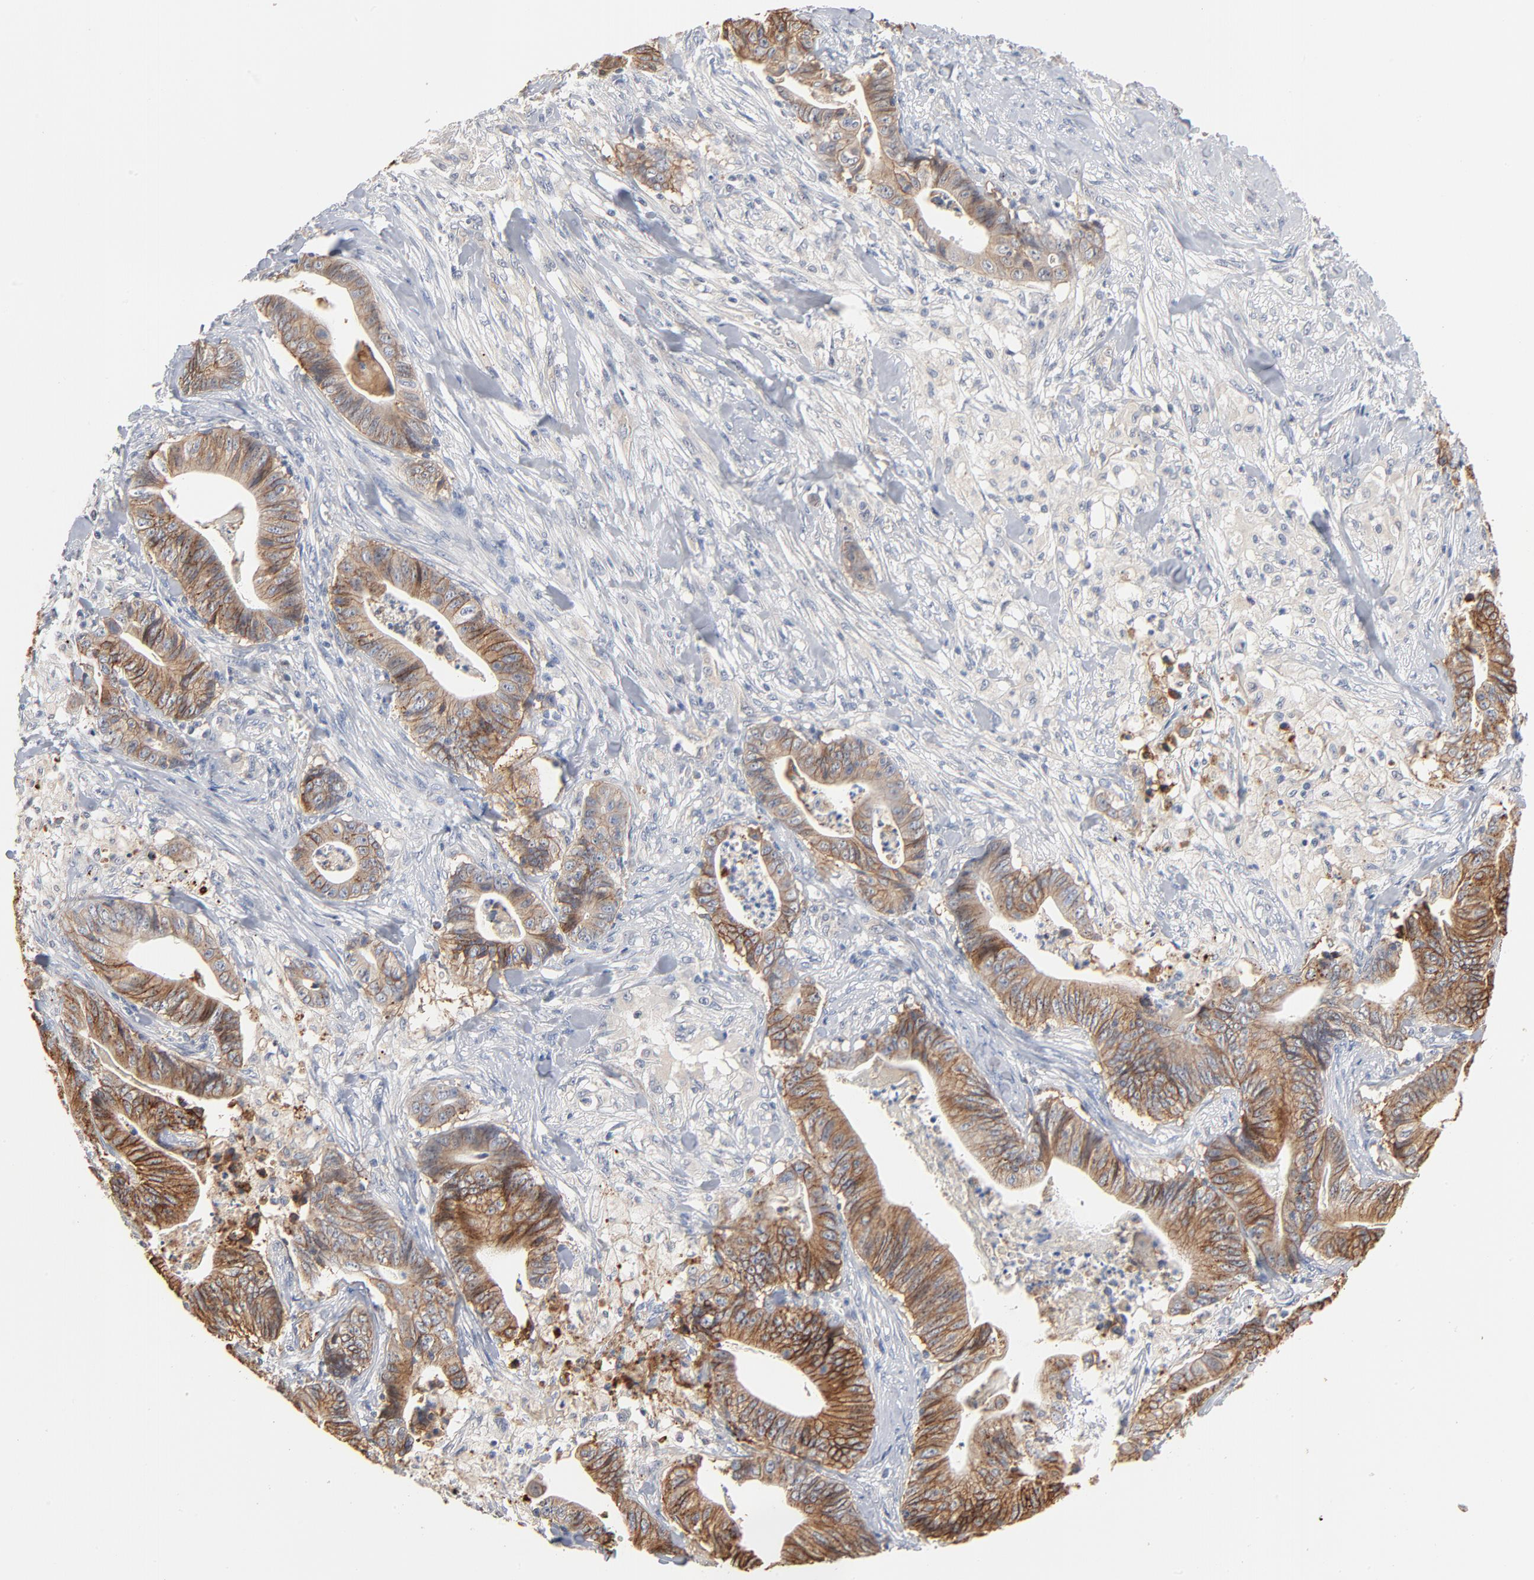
{"staining": {"intensity": "moderate", "quantity": ">75%", "location": "cytoplasmic/membranous"}, "tissue": "stomach cancer", "cell_type": "Tumor cells", "image_type": "cancer", "snomed": [{"axis": "morphology", "description": "Adenocarcinoma, NOS"}, {"axis": "topography", "description": "Stomach, lower"}], "caption": "Moderate cytoplasmic/membranous expression is identified in approximately >75% of tumor cells in stomach adenocarcinoma.", "gene": "EPCAM", "patient": {"sex": "female", "age": 86}}